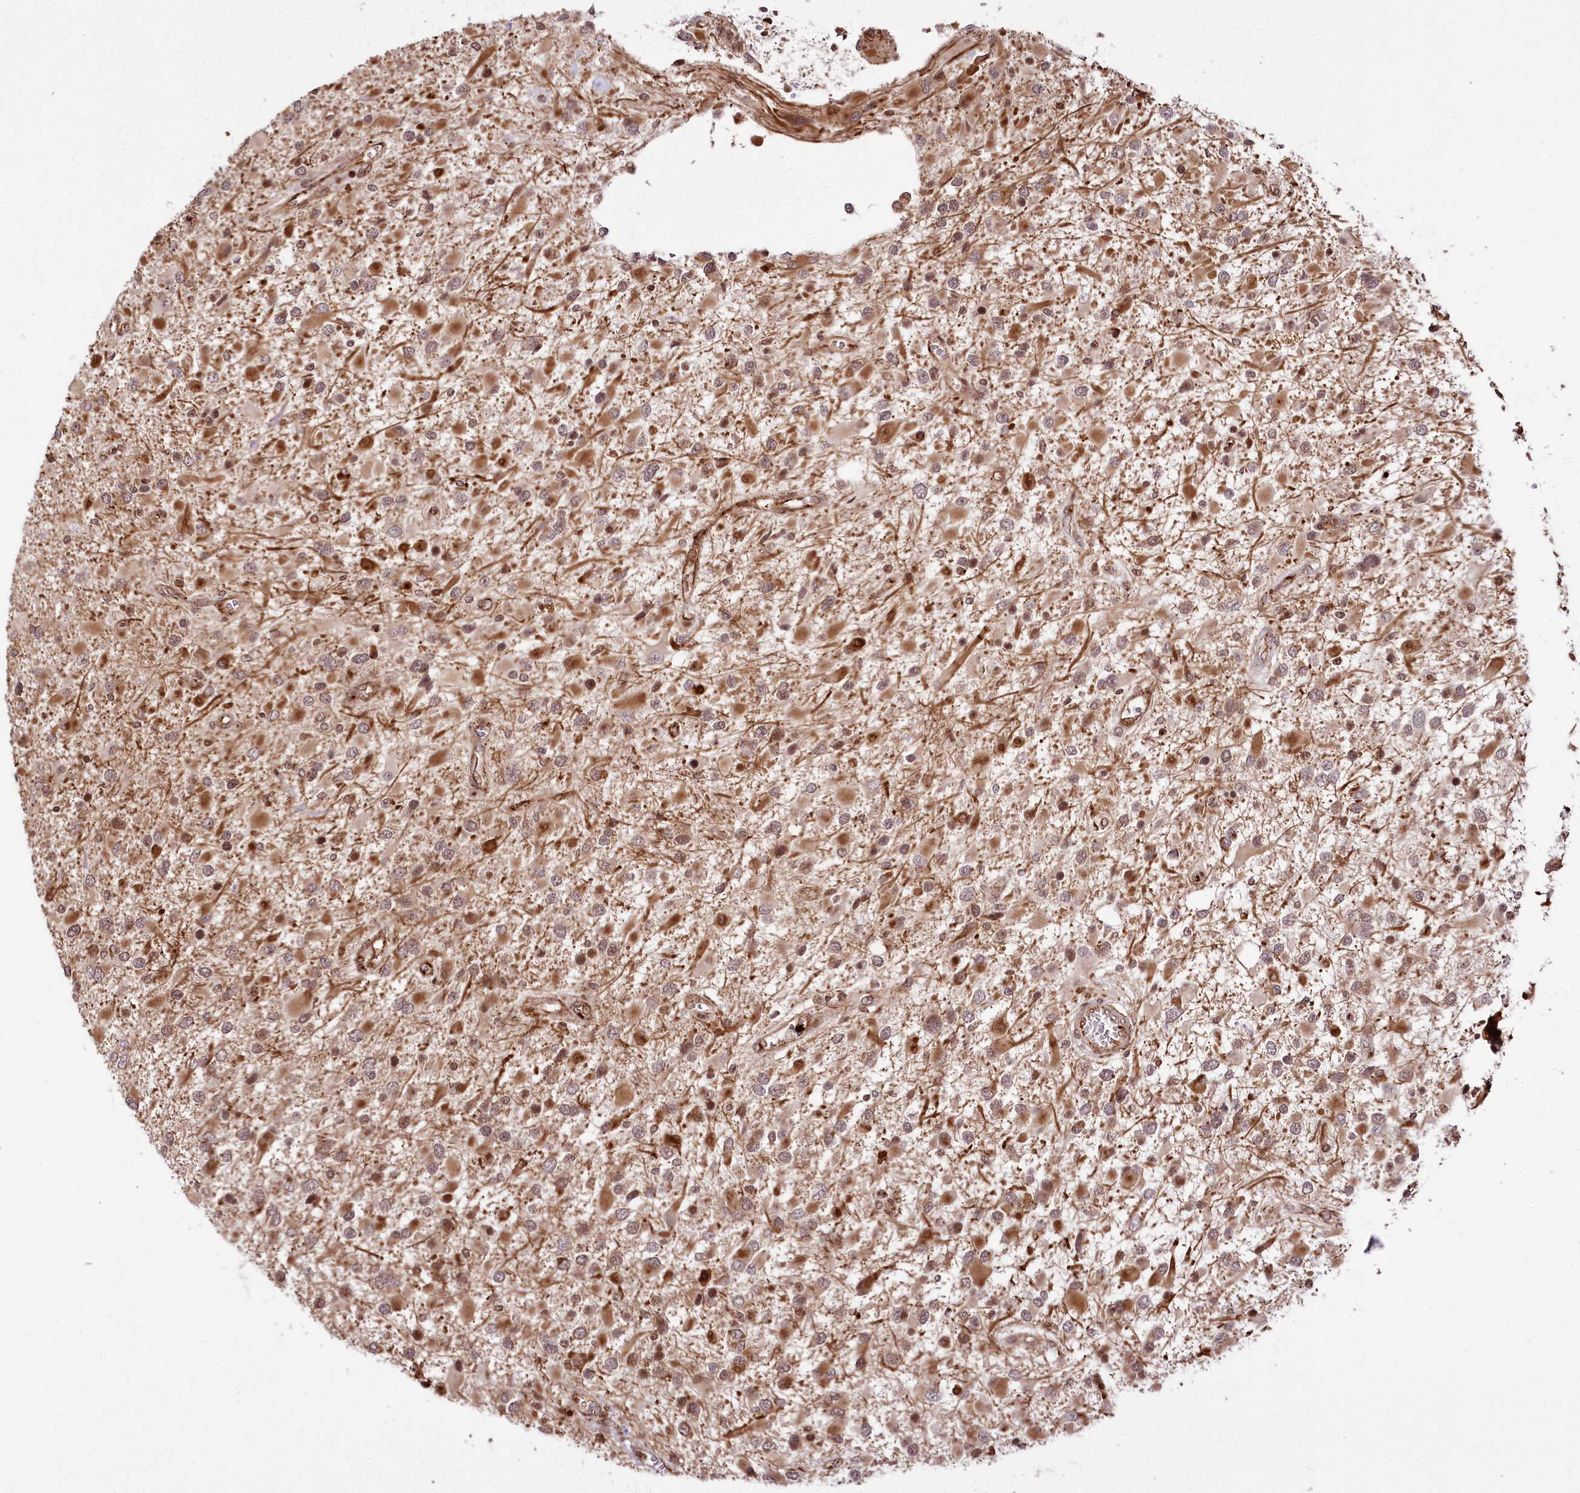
{"staining": {"intensity": "strong", "quantity": ">75%", "location": "cytoplasmic/membranous,nuclear"}, "tissue": "glioma", "cell_type": "Tumor cells", "image_type": "cancer", "snomed": [{"axis": "morphology", "description": "Glioma, malignant, High grade"}, {"axis": "topography", "description": "Brain"}], "caption": "A high amount of strong cytoplasmic/membranous and nuclear staining is appreciated in about >75% of tumor cells in glioma tissue.", "gene": "HOXC8", "patient": {"sex": "male", "age": 53}}